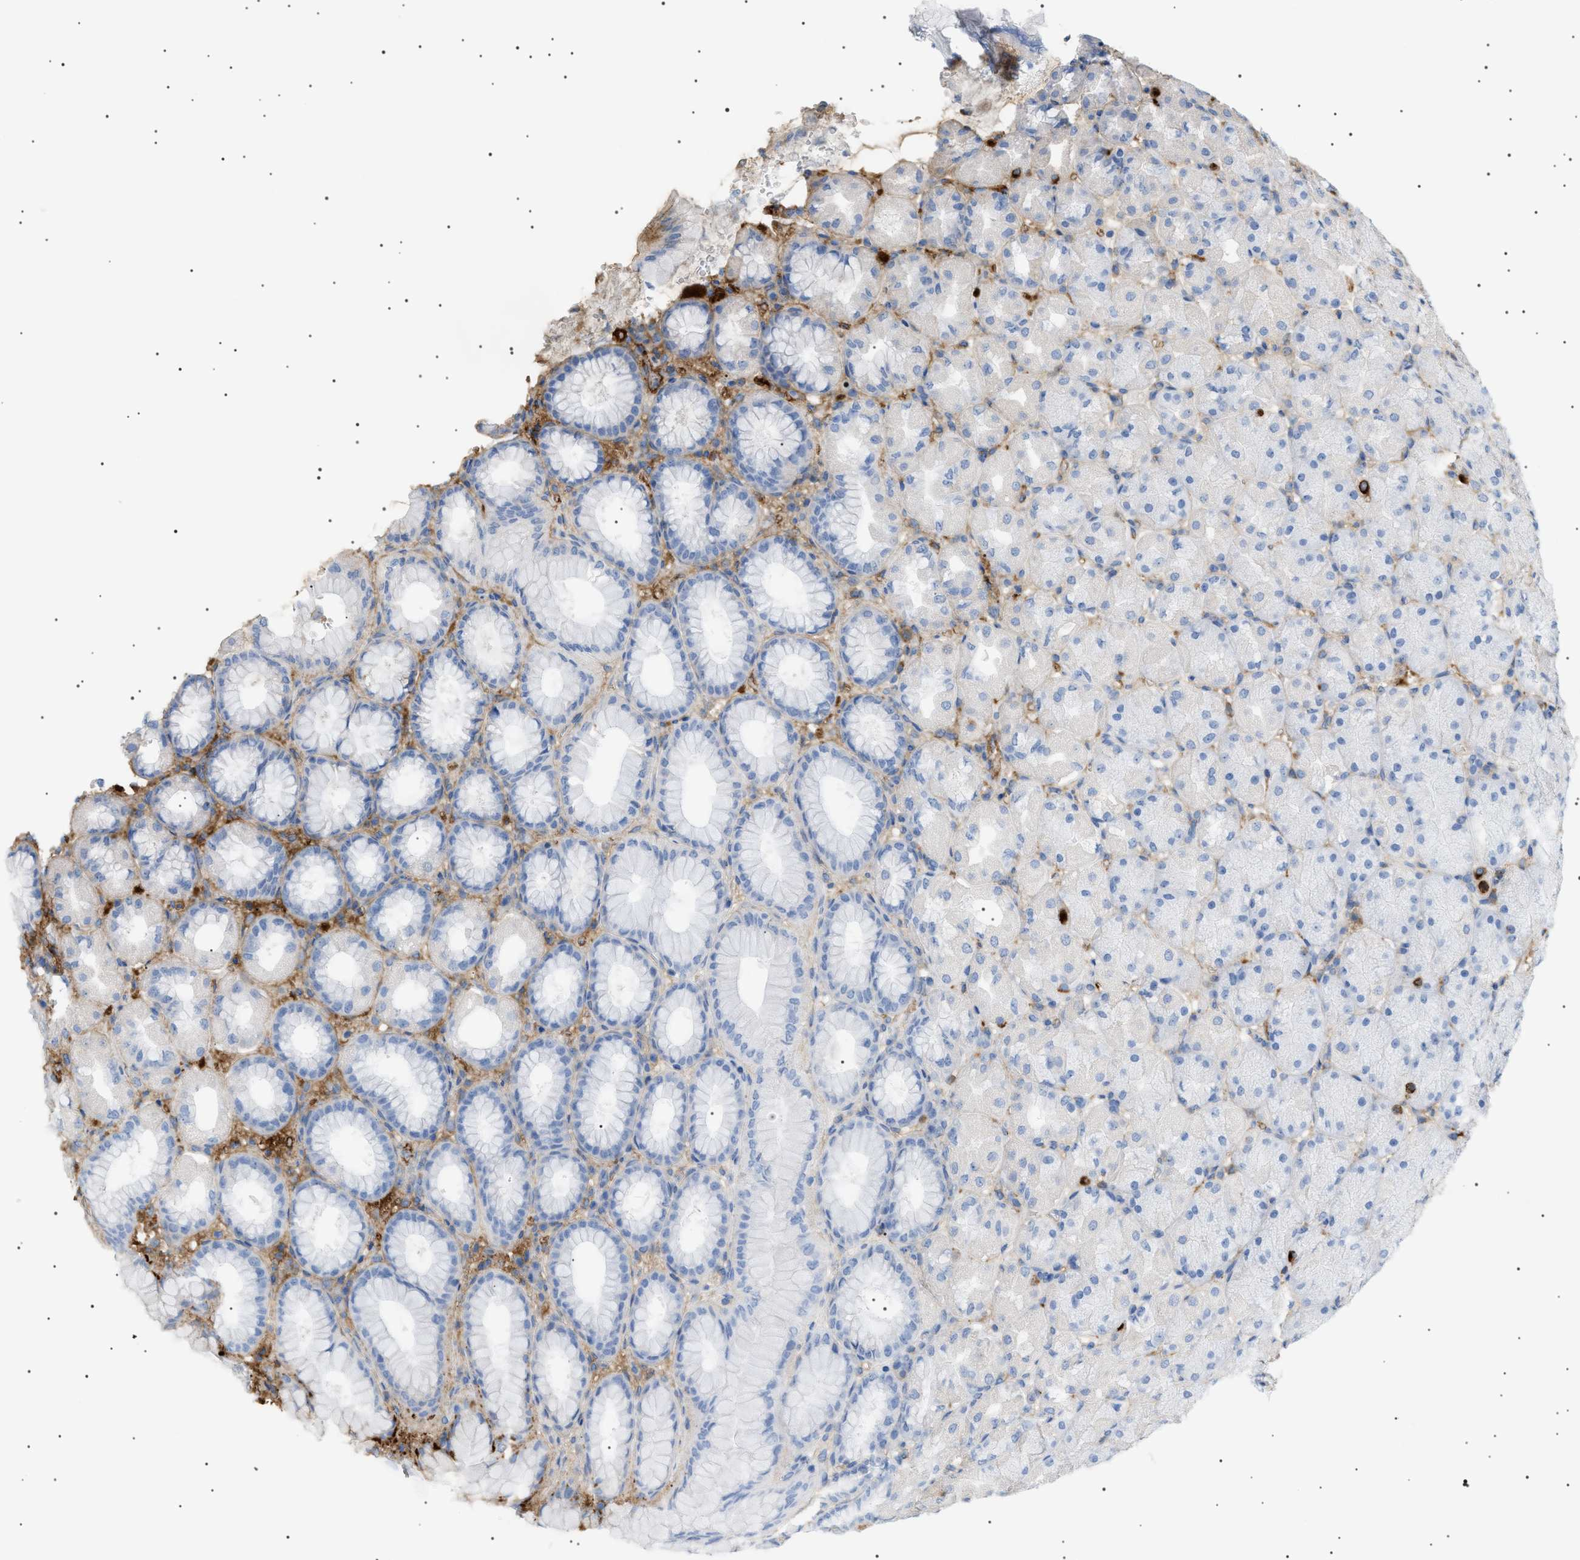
{"staining": {"intensity": "negative", "quantity": "none", "location": "none"}, "tissue": "stomach", "cell_type": "Glandular cells", "image_type": "normal", "snomed": [{"axis": "morphology", "description": "Normal tissue, NOS"}, {"axis": "topography", "description": "Stomach, upper"}], "caption": "The histopathology image reveals no staining of glandular cells in unremarkable stomach. Nuclei are stained in blue.", "gene": "LPA", "patient": {"sex": "female", "age": 56}}